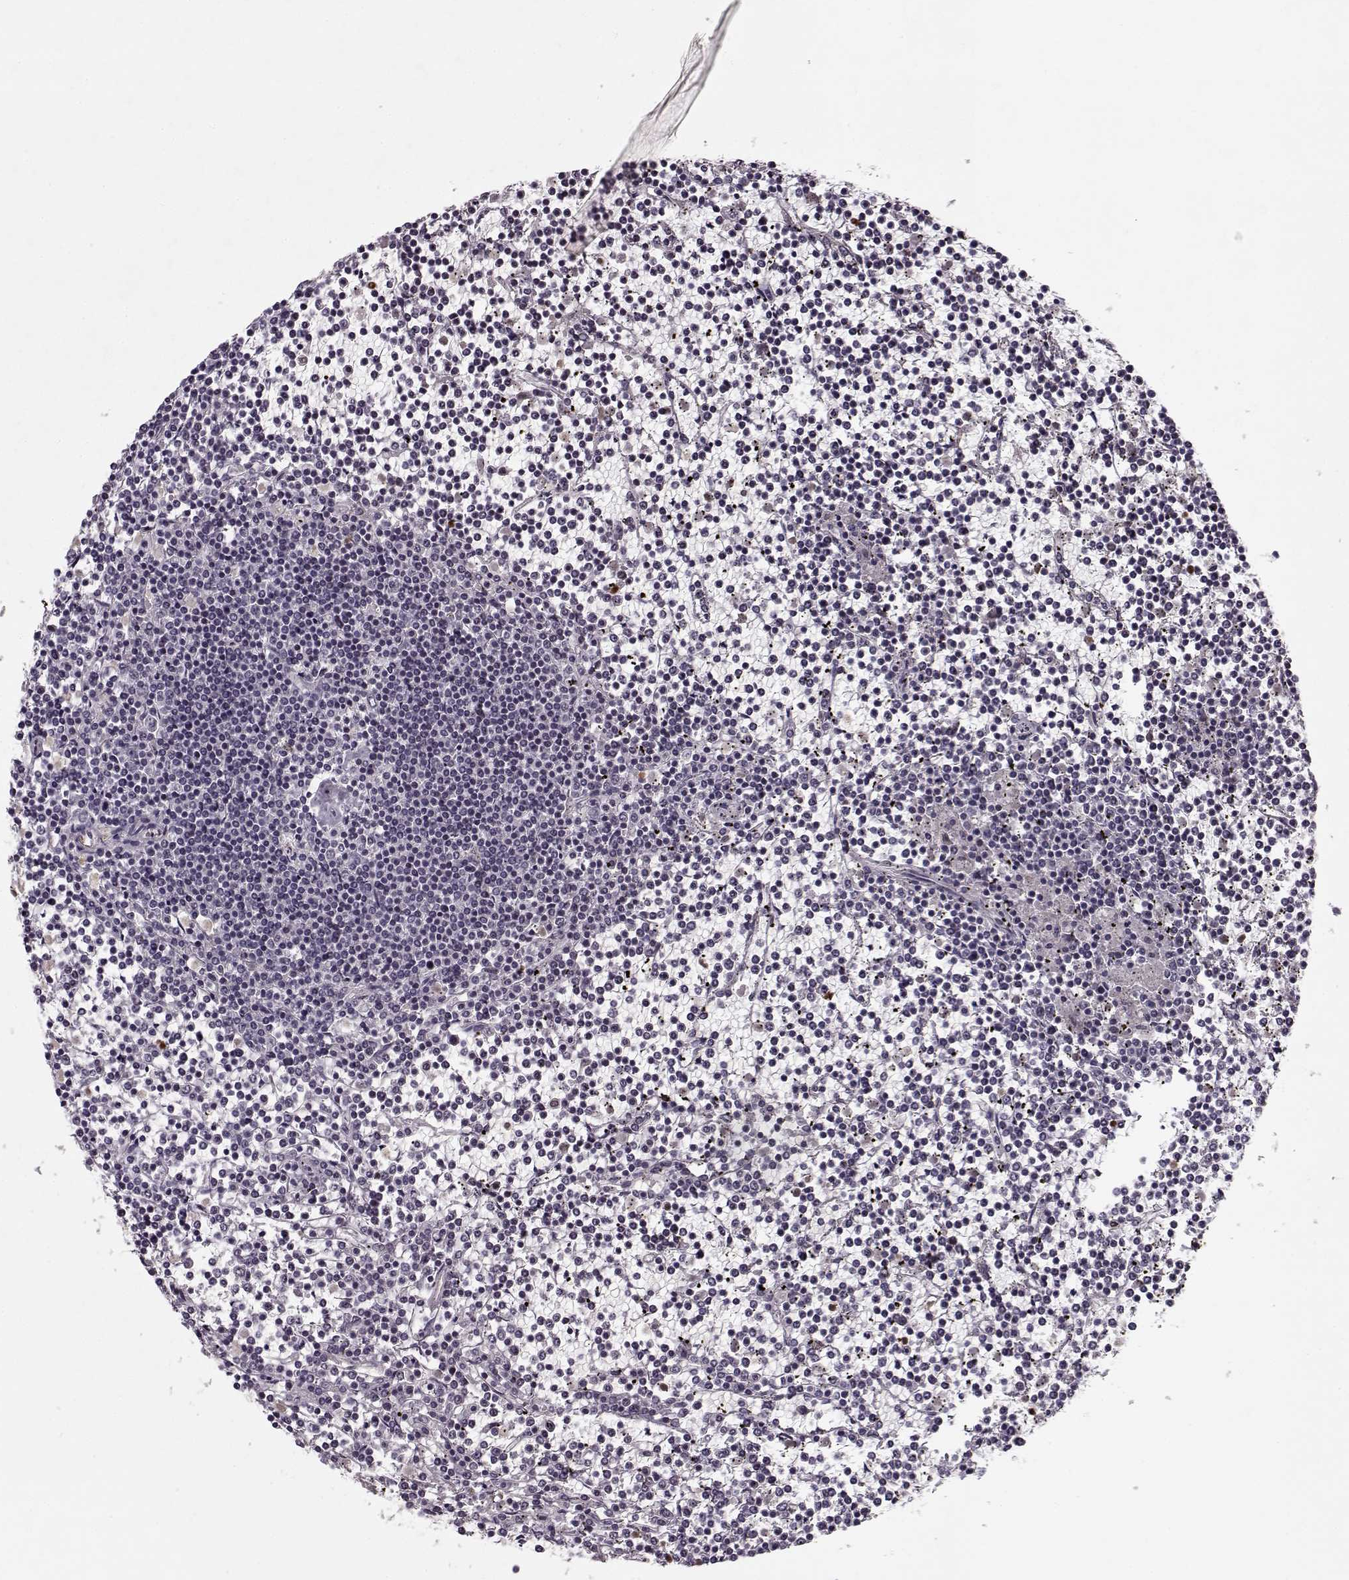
{"staining": {"intensity": "negative", "quantity": "none", "location": "none"}, "tissue": "lymphoma", "cell_type": "Tumor cells", "image_type": "cancer", "snomed": [{"axis": "morphology", "description": "Malignant lymphoma, non-Hodgkin's type, Low grade"}, {"axis": "topography", "description": "Spleen"}], "caption": "A high-resolution image shows immunohistochemistry staining of low-grade malignant lymphoma, non-Hodgkin's type, which demonstrates no significant positivity in tumor cells.", "gene": "ACOT11", "patient": {"sex": "female", "age": 19}}